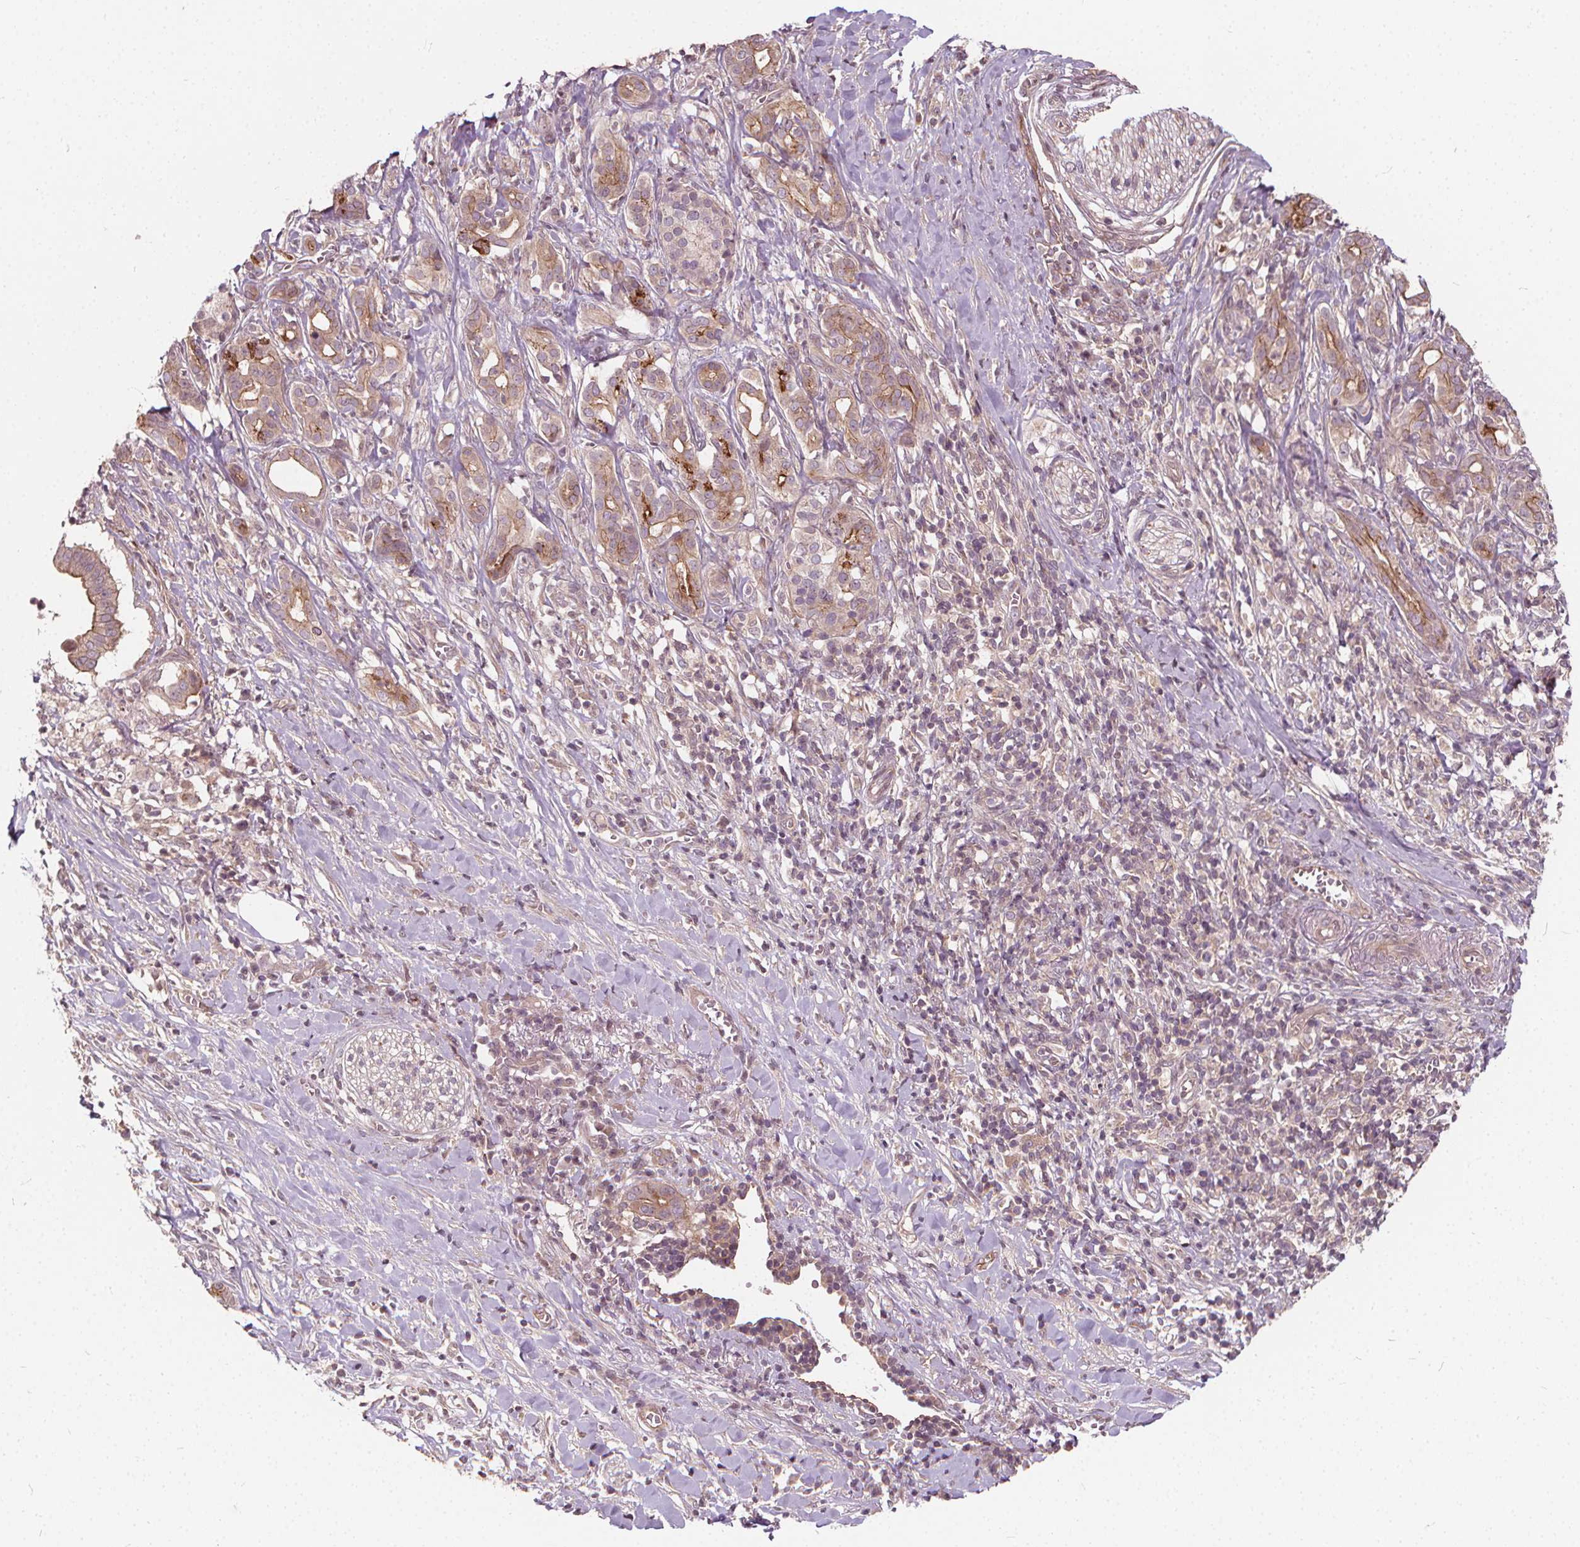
{"staining": {"intensity": "moderate", "quantity": ">75%", "location": "cytoplasmic/membranous"}, "tissue": "pancreatic cancer", "cell_type": "Tumor cells", "image_type": "cancer", "snomed": [{"axis": "morphology", "description": "Adenocarcinoma, NOS"}, {"axis": "topography", "description": "Pancreas"}], "caption": "Protein positivity by IHC shows moderate cytoplasmic/membranous expression in about >75% of tumor cells in adenocarcinoma (pancreatic).", "gene": "INPP5E", "patient": {"sex": "male", "age": 61}}